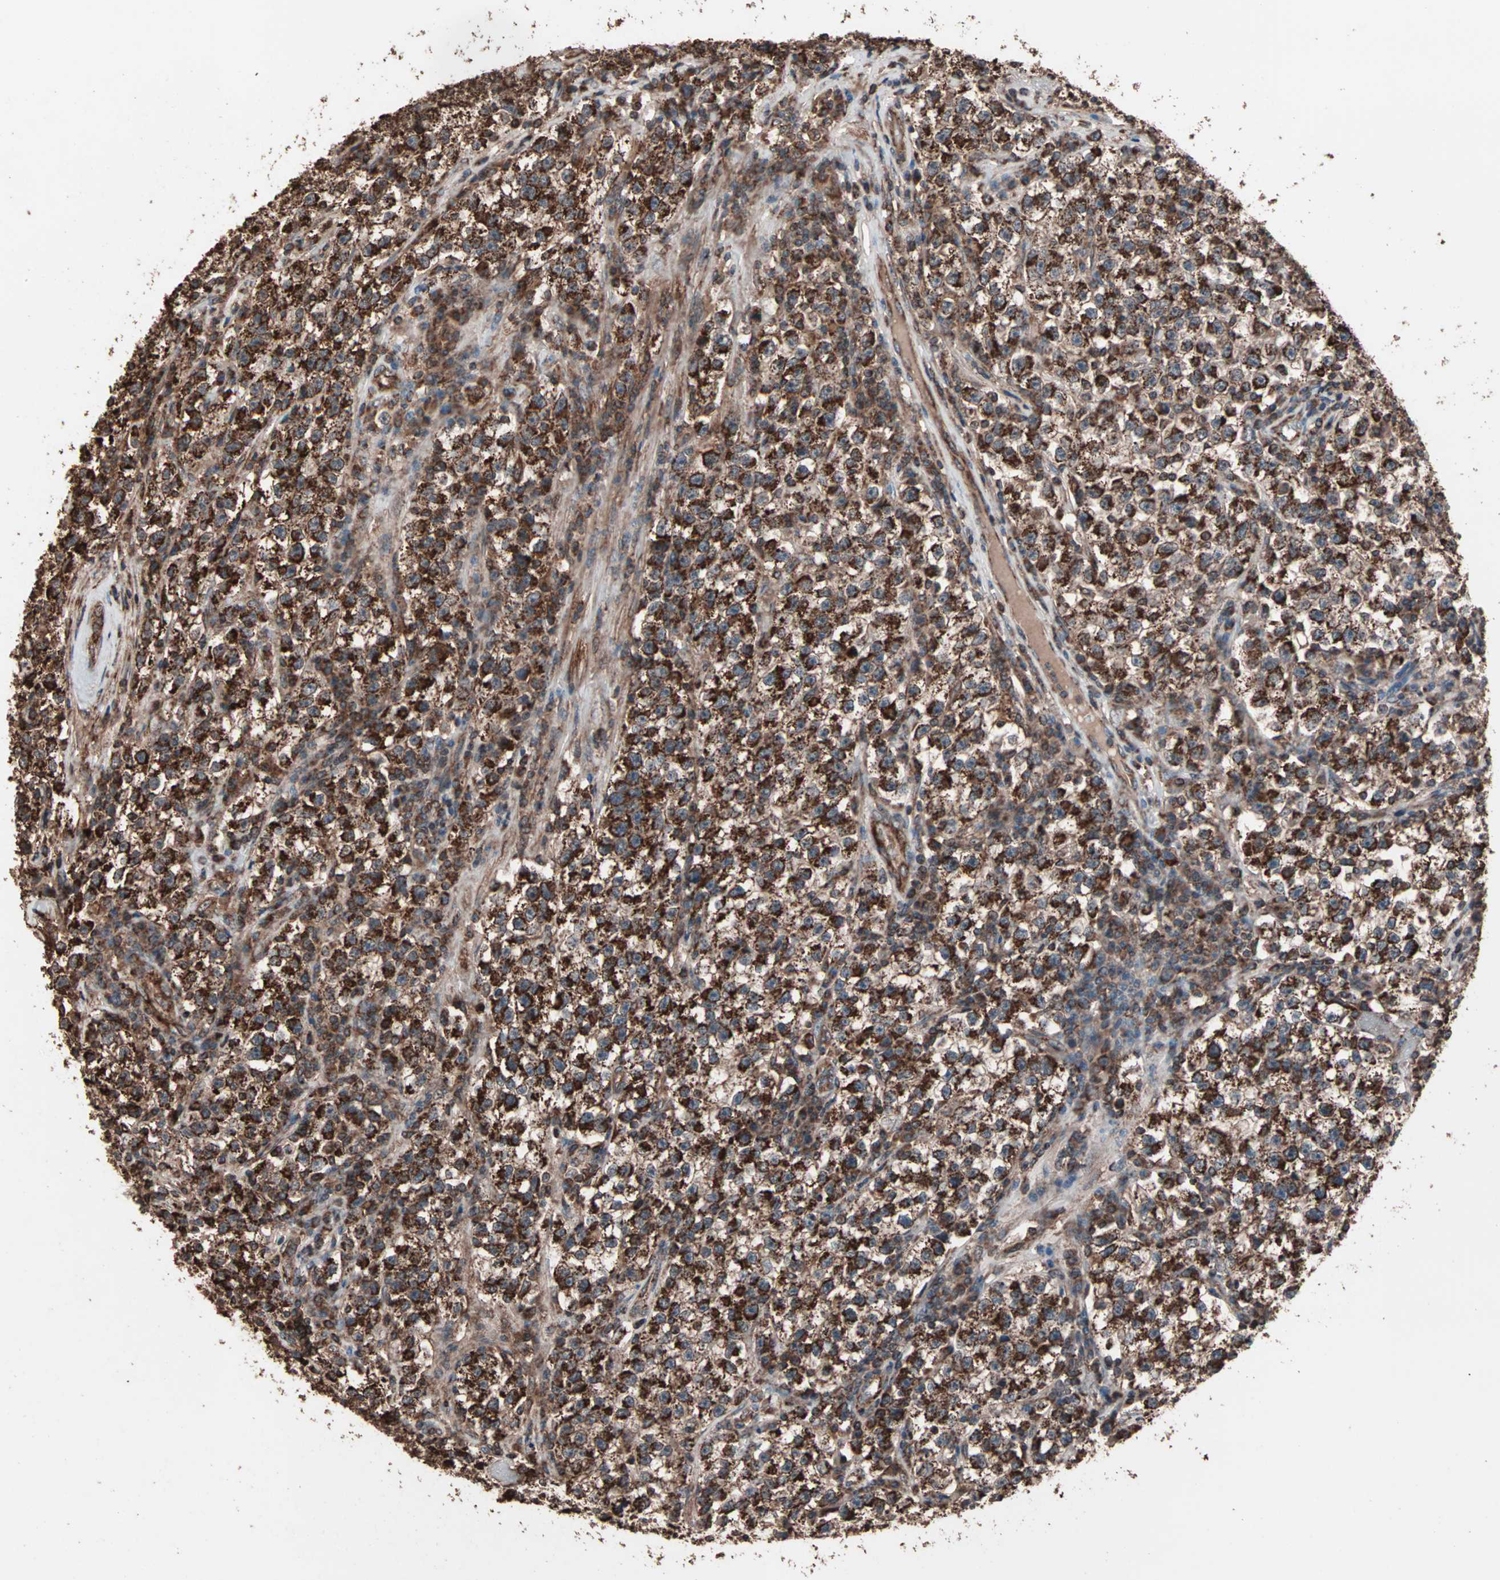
{"staining": {"intensity": "strong", "quantity": ">75%", "location": "cytoplasmic/membranous"}, "tissue": "testis cancer", "cell_type": "Tumor cells", "image_type": "cancer", "snomed": [{"axis": "morphology", "description": "Seminoma, NOS"}, {"axis": "topography", "description": "Testis"}], "caption": "Immunohistochemical staining of testis cancer (seminoma) demonstrates strong cytoplasmic/membranous protein staining in about >75% of tumor cells.", "gene": "MRPL2", "patient": {"sex": "male", "age": 22}}